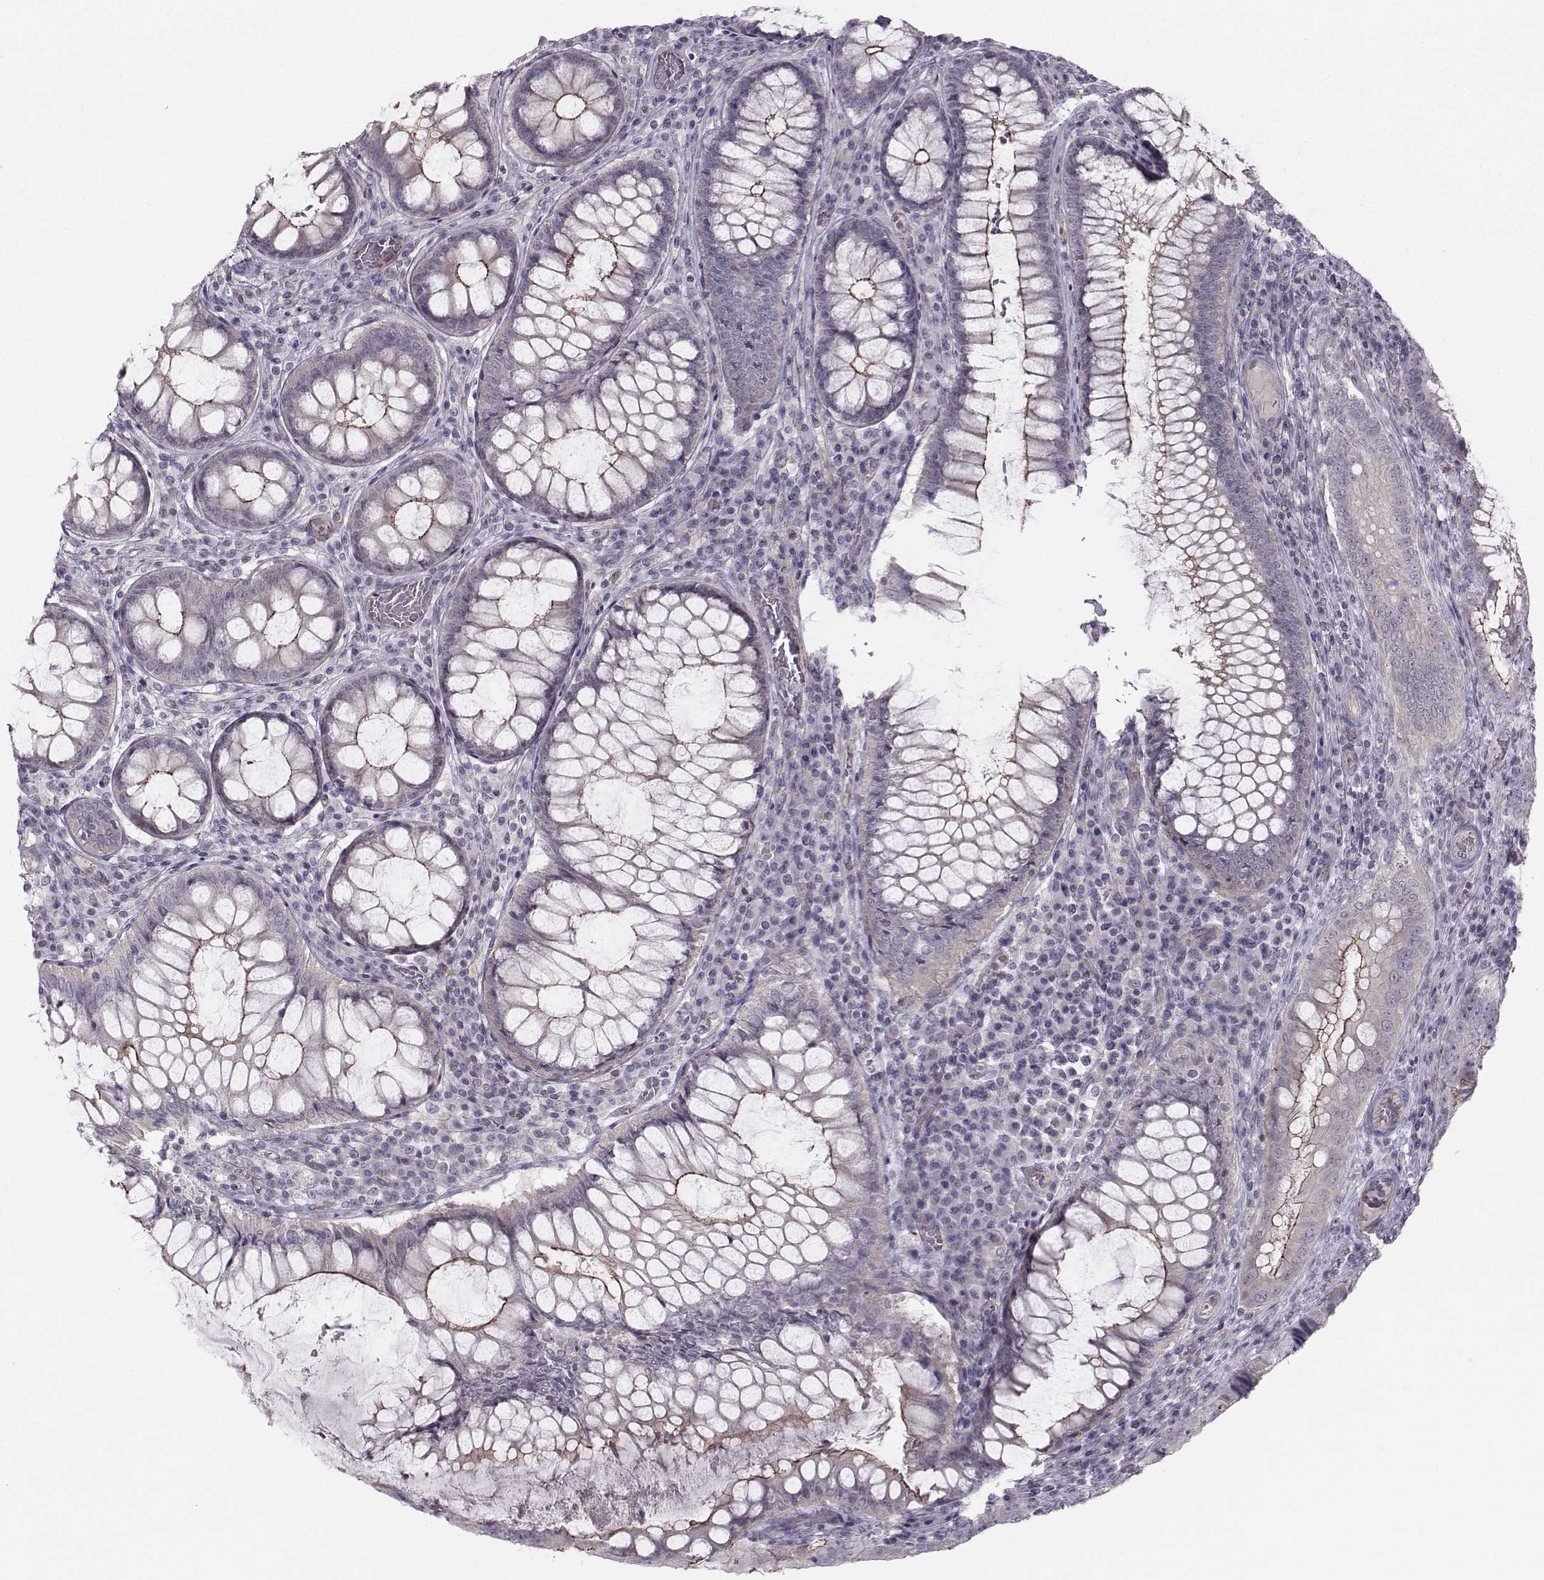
{"staining": {"intensity": "strong", "quantity": "<25%", "location": "cytoplasmic/membranous"}, "tissue": "colorectal cancer", "cell_type": "Tumor cells", "image_type": "cancer", "snomed": [{"axis": "morphology", "description": "Adenocarcinoma, NOS"}, {"axis": "topography", "description": "Colon"}], "caption": "This image reveals colorectal cancer (adenocarcinoma) stained with IHC to label a protein in brown. The cytoplasmic/membranous of tumor cells show strong positivity for the protein. Nuclei are counter-stained blue.", "gene": "MAST1", "patient": {"sex": "female", "age": 86}}